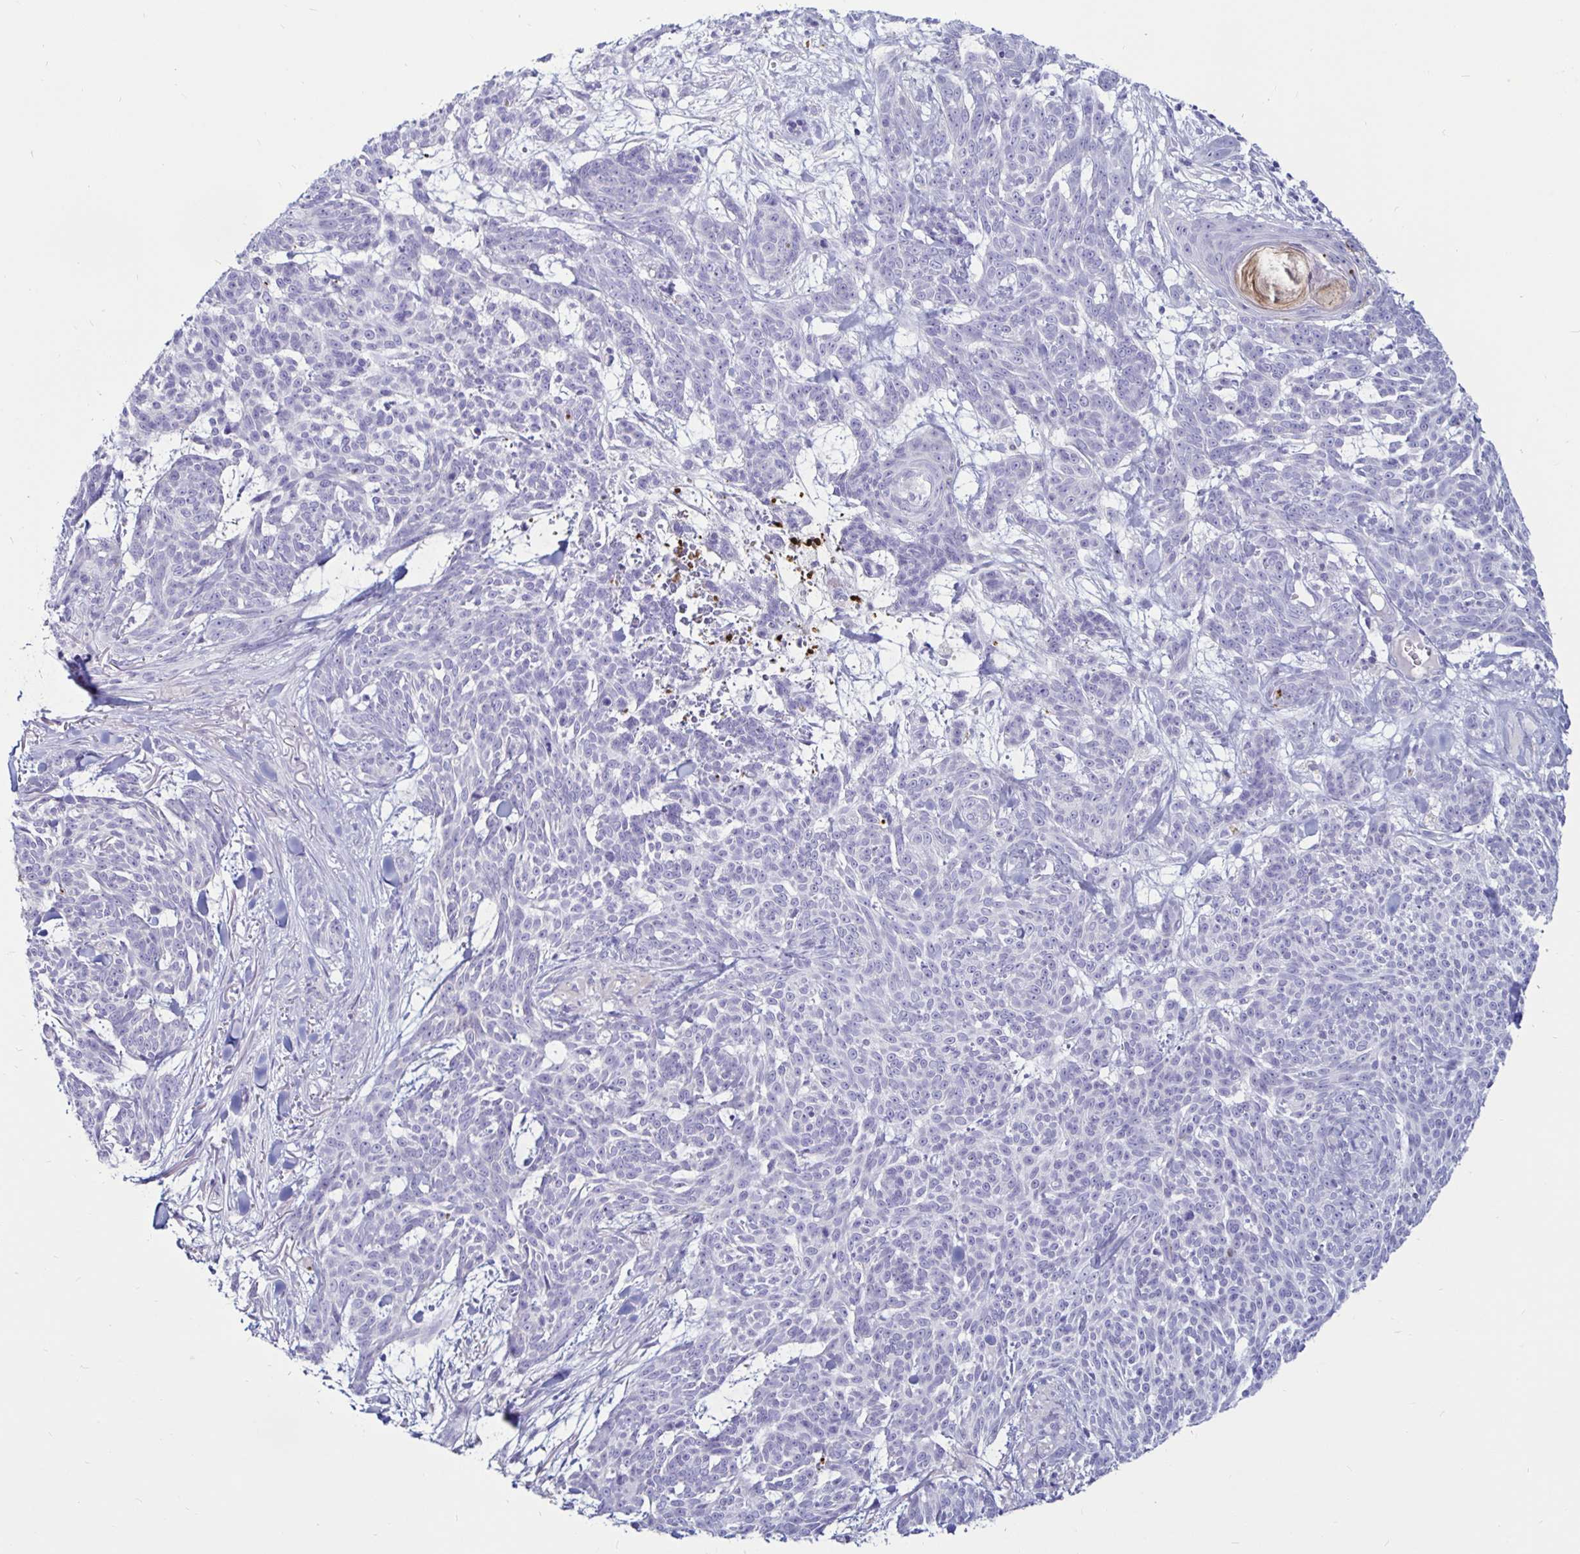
{"staining": {"intensity": "negative", "quantity": "none", "location": "none"}, "tissue": "skin cancer", "cell_type": "Tumor cells", "image_type": "cancer", "snomed": [{"axis": "morphology", "description": "Basal cell carcinoma"}, {"axis": "topography", "description": "Skin"}], "caption": "Immunohistochemical staining of skin basal cell carcinoma reveals no significant staining in tumor cells.", "gene": "TIMP1", "patient": {"sex": "female", "age": 93}}